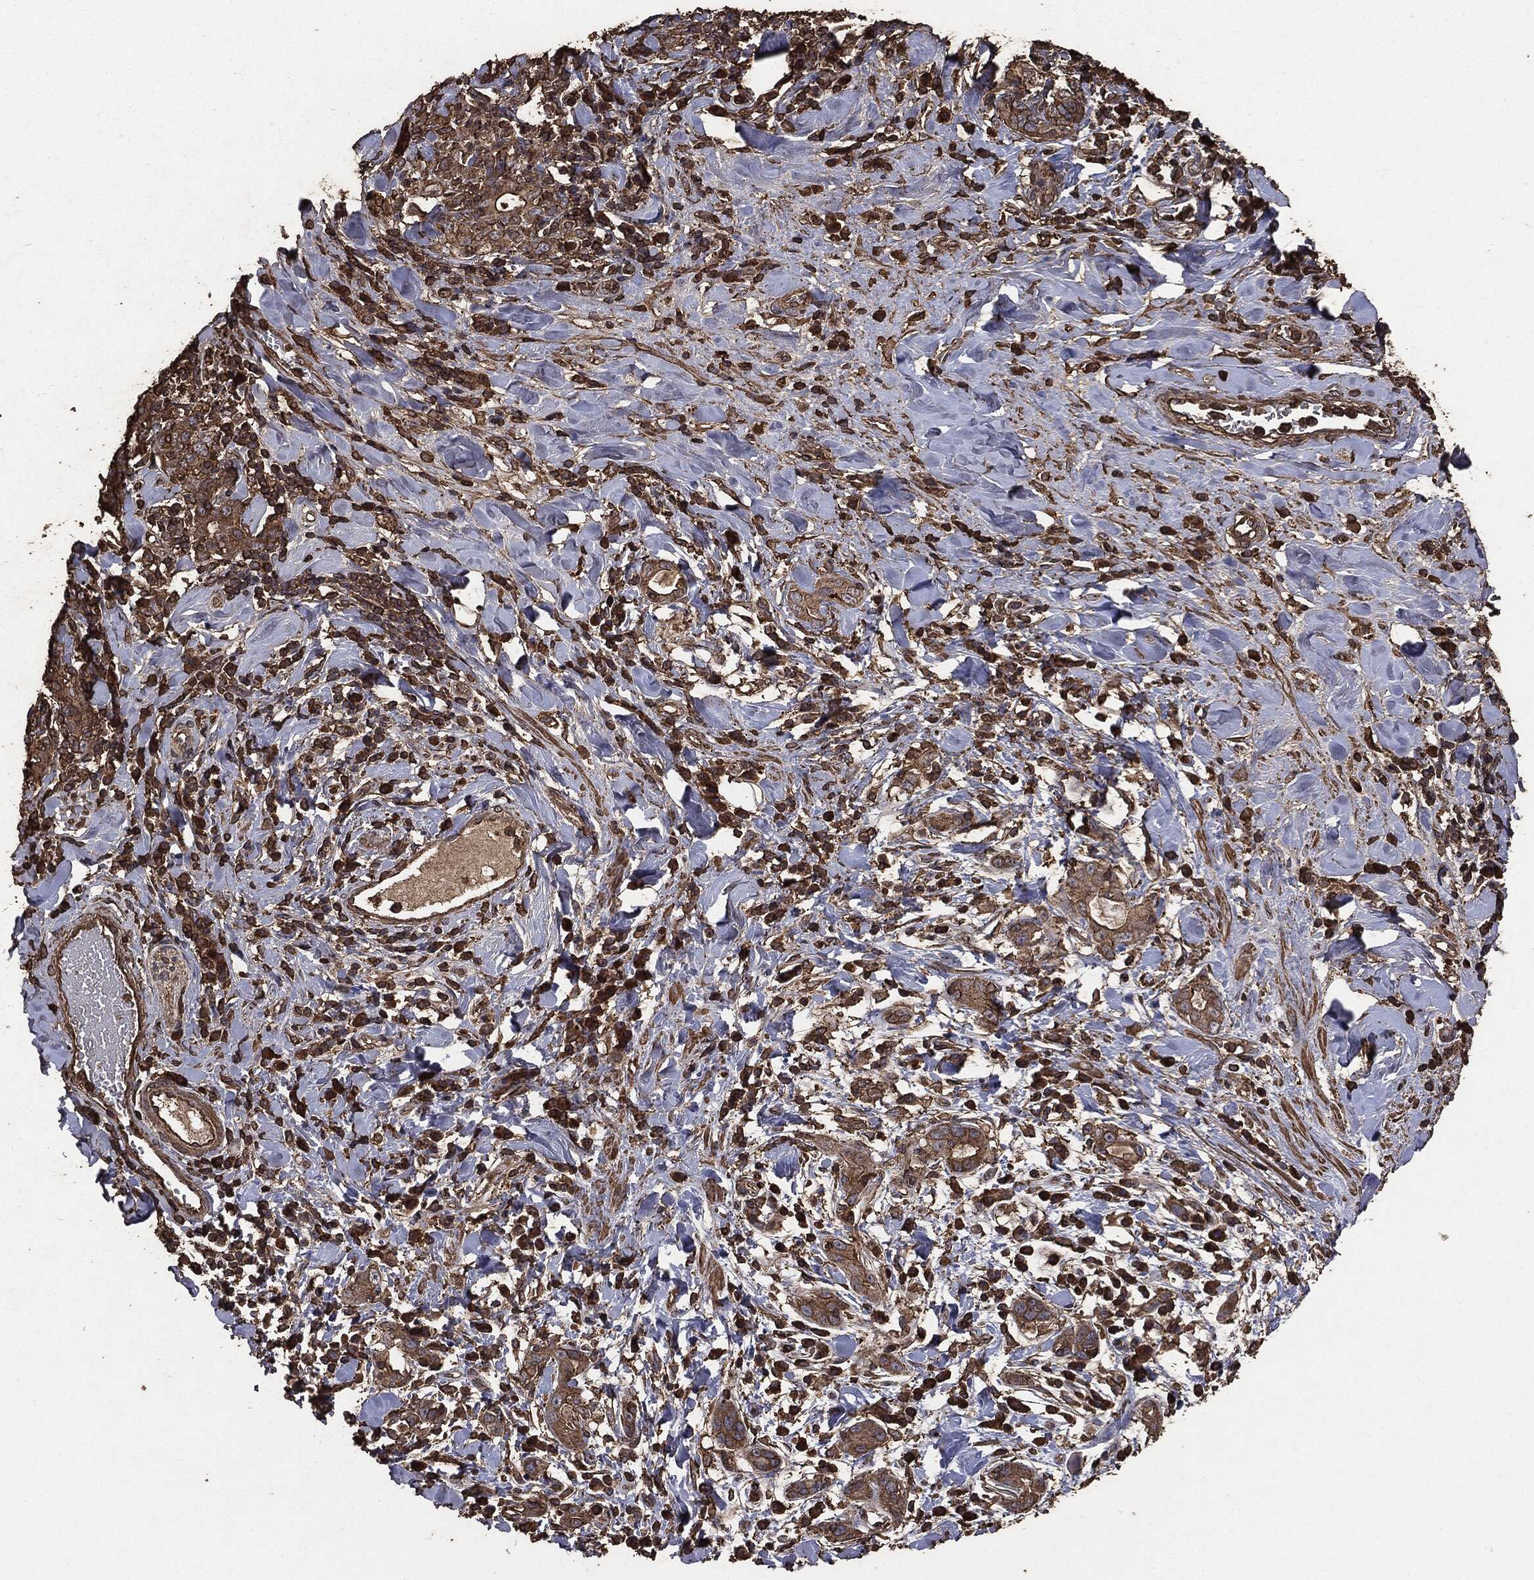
{"staining": {"intensity": "moderate", "quantity": ">75%", "location": "cytoplasmic/membranous"}, "tissue": "stomach cancer", "cell_type": "Tumor cells", "image_type": "cancer", "snomed": [{"axis": "morphology", "description": "Adenocarcinoma, NOS"}, {"axis": "topography", "description": "Stomach"}], "caption": "A micrograph showing moderate cytoplasmic/membranous staining in about >75% of tumor cells in stomach adenocarcinoma, as visualized by brown immunohistochemical staining.", "gene": "MTOR", "patient": {"sex": "male", "age": 79}}